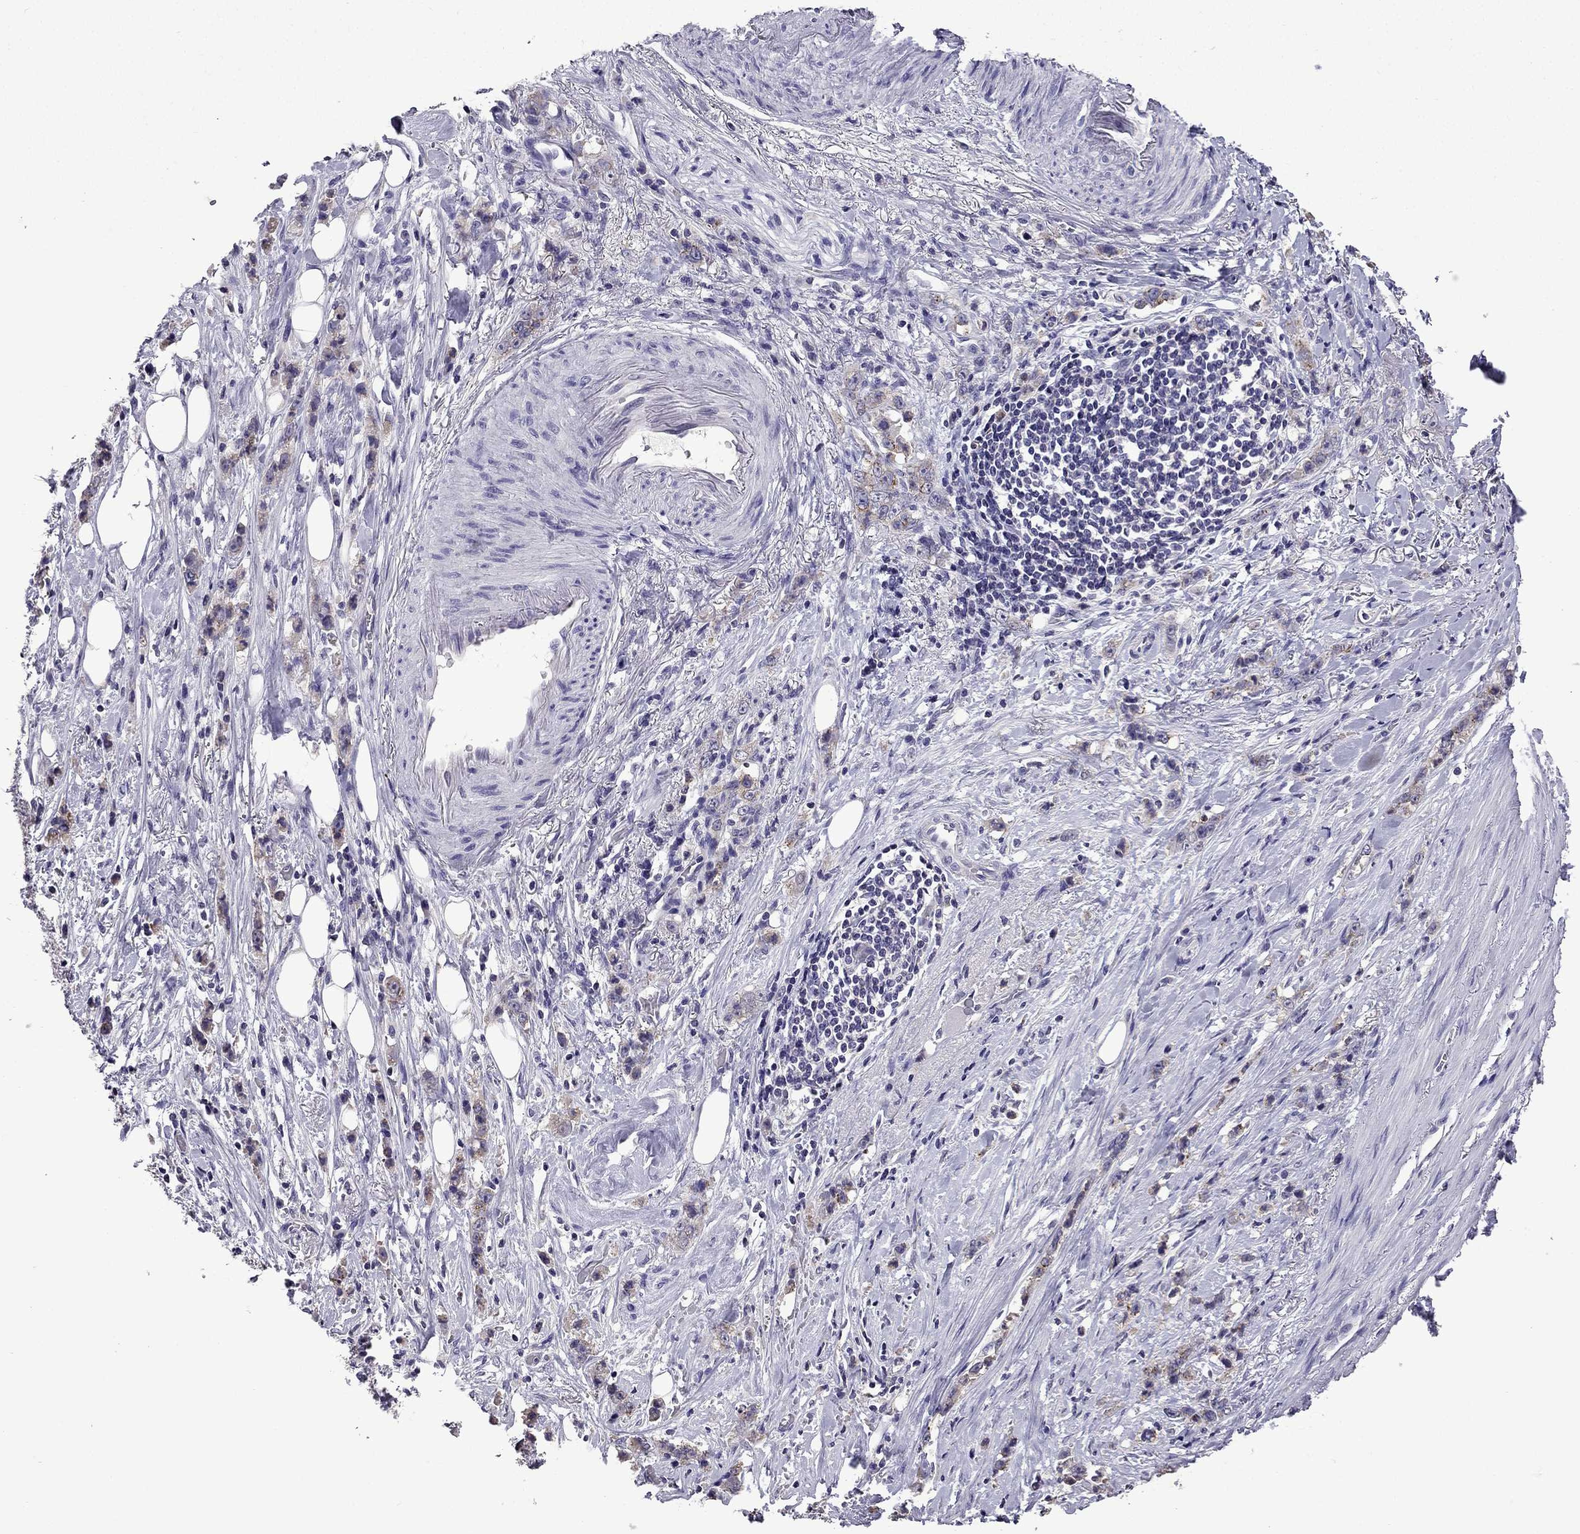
{"staining": {"intensity": "moderate", "quantity": "<25%", "location": "cytoplasmic/membranous"}, "tissue": "stomach cancer", "cell_type": "Tumor cells", "image_type": "cancer", "snomed": [{"axis": "morphology", "description": "Adenocarcinoma, NOS"}, {"axis": "topography", "description": "Stomach, lower"}], "caption": "Immunohistochemistry (DAB) staining of stomach adenocarcinoma displays moderate cytoplasmic/membranous protein staining in approximately <25% of tumor cells. (IHC, brightfield microscopy, high magnification).", "gene": "TTN", "patient": {"sex": "male", "age": 88}}